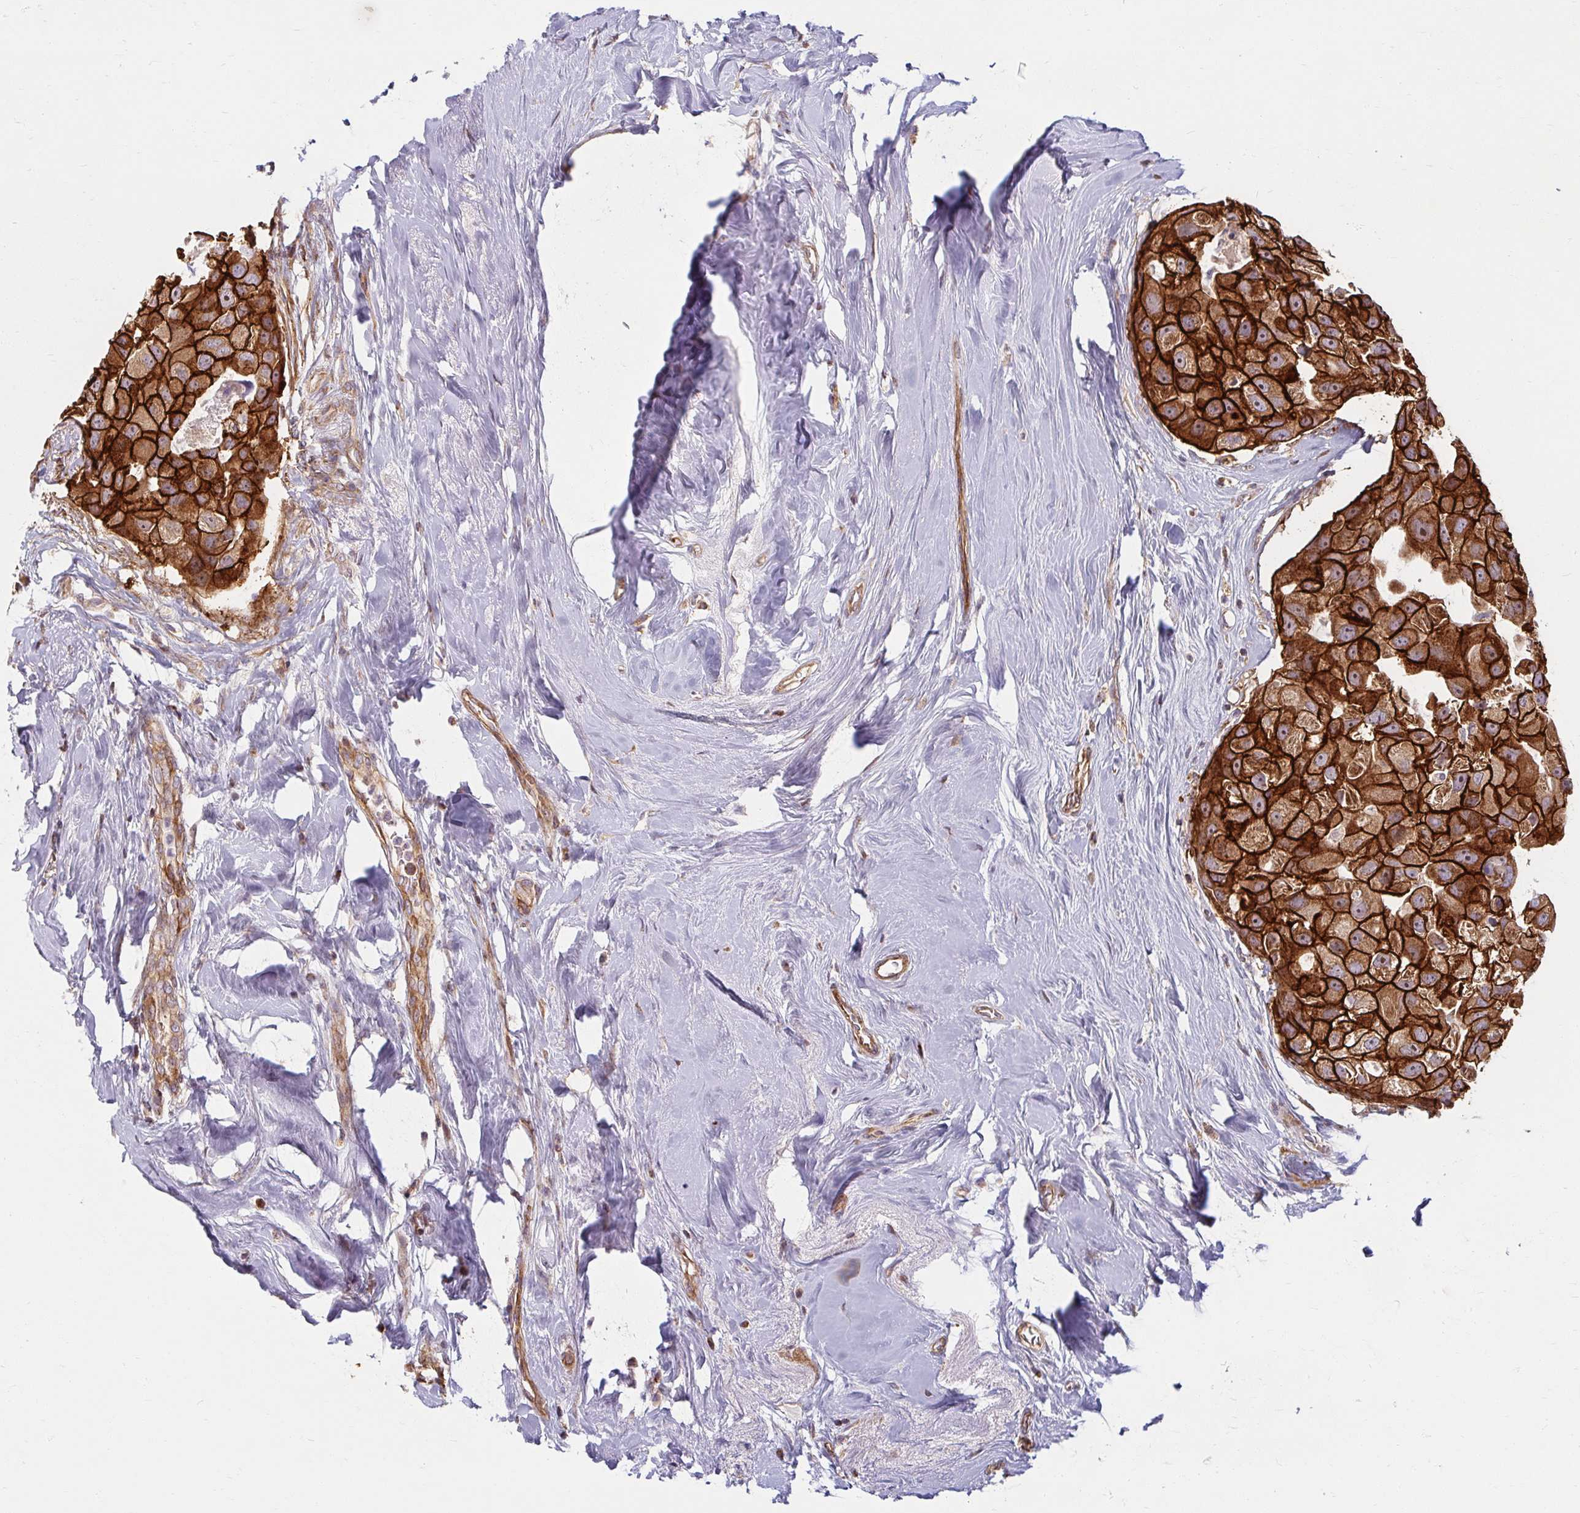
{"staining": {"intensity": "strong", "quantity": ">75%", "location": "cytoplasmic/membranous"}, "tissue": "breast cancer", "cell_type": "Tumor cells", "image_type": "cancer", "snomed": [{"axis": "morphology", "description": "Duct carcinoma"}, {"axis": "topography", "description": "Breast"}], "caption": "This is an image of immunohistochemistry staining of breast cancer, which shows strong expression in the cytoplasmic/membranous of tumor cells.", "gene": "BTF3", "patient": {"sex": "female", "age": 43}}